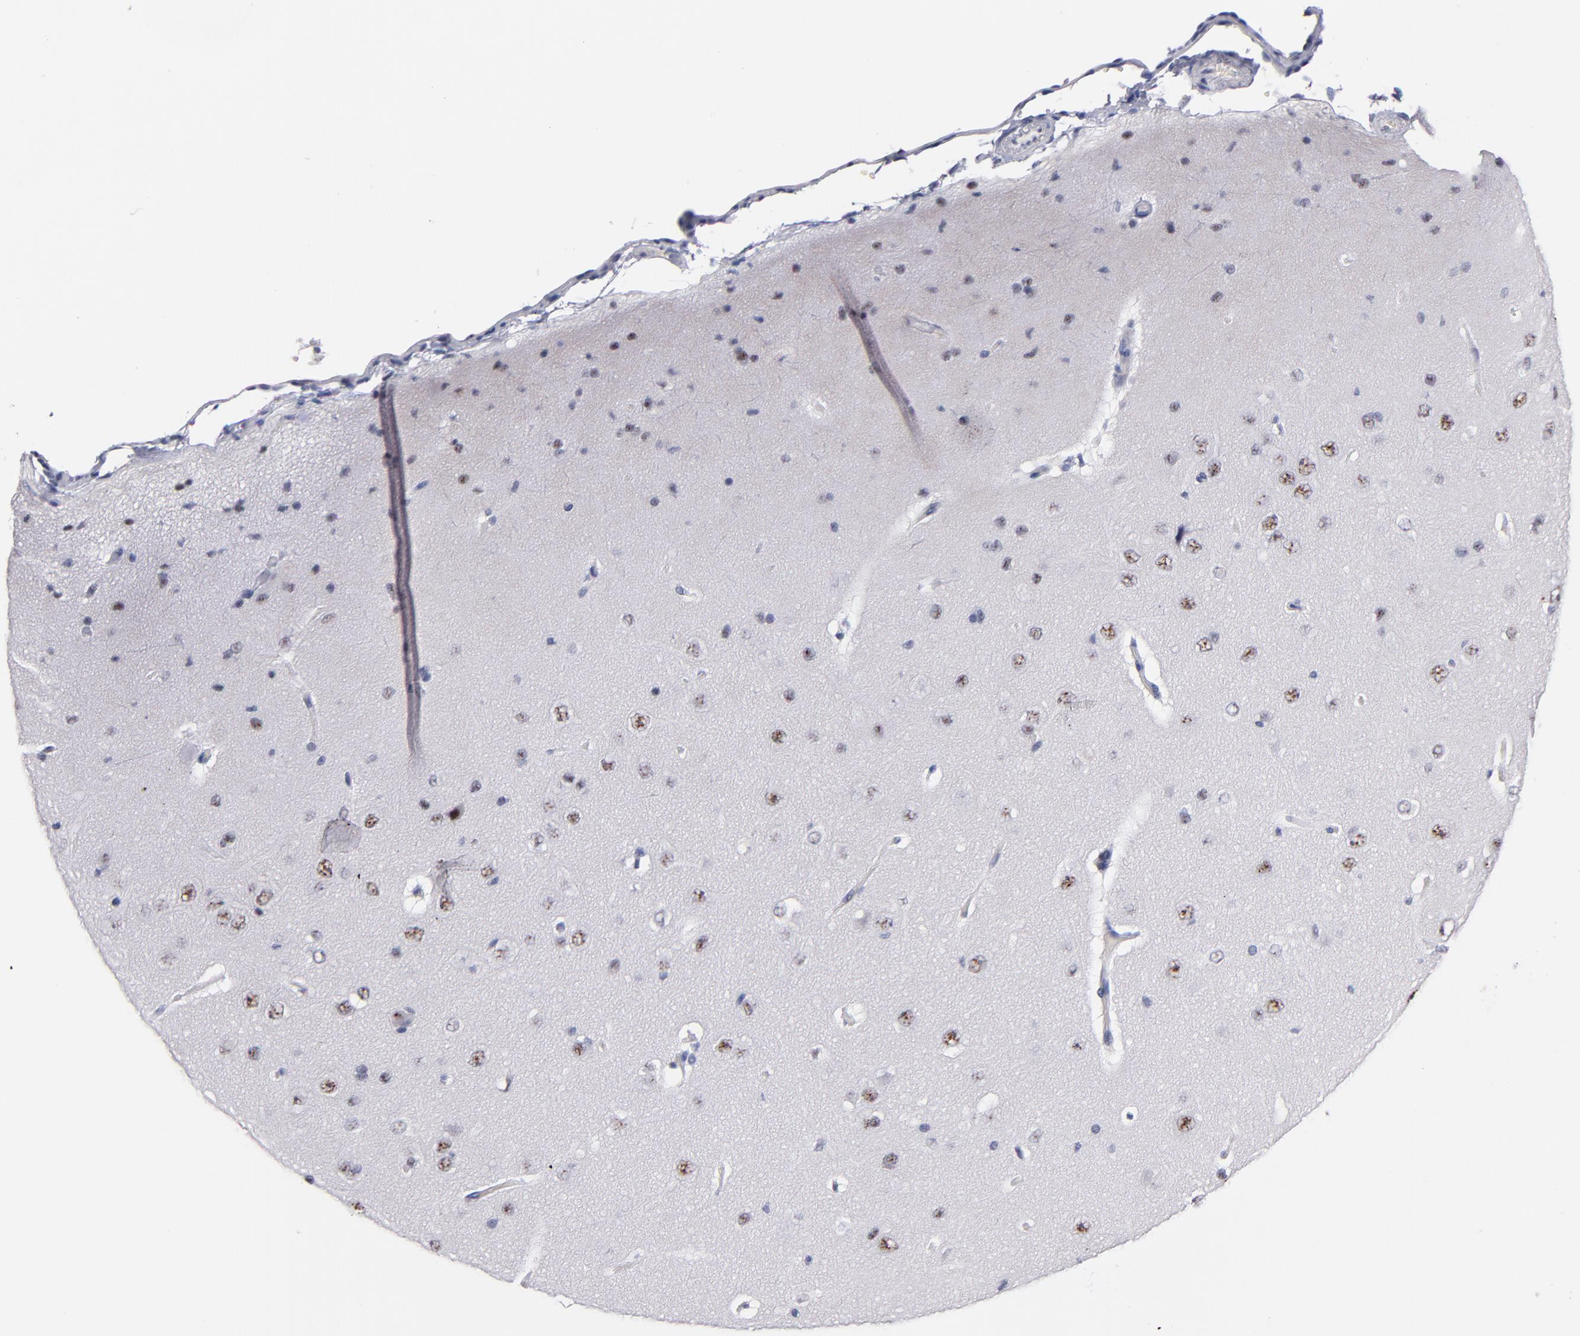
{"staining": {"intensity": "negative", "quantity": "none", "location": "none"}, "tissue": "cerebral cortex", "cell_type": "Endothelial cells", "image_type": "normal", "snomed": [{"axis": "morphology", "description": "Normal tissue, NOS"}, {"axis": "topography", "description": "Cerebral cortex"}], "caption": "Micrograph shows no significant protein positivity in endothelial cells of unremarkable cerebral cortex. The staining was performed using DAB (3,3'-diaminobenzidine) to visualize the protein expression in brown, while the nuclei were stained in blue with hematoxylin (Magnification: 20x).", "gene": "RAF1", "patient": {"sex": "female", "age": 45}}